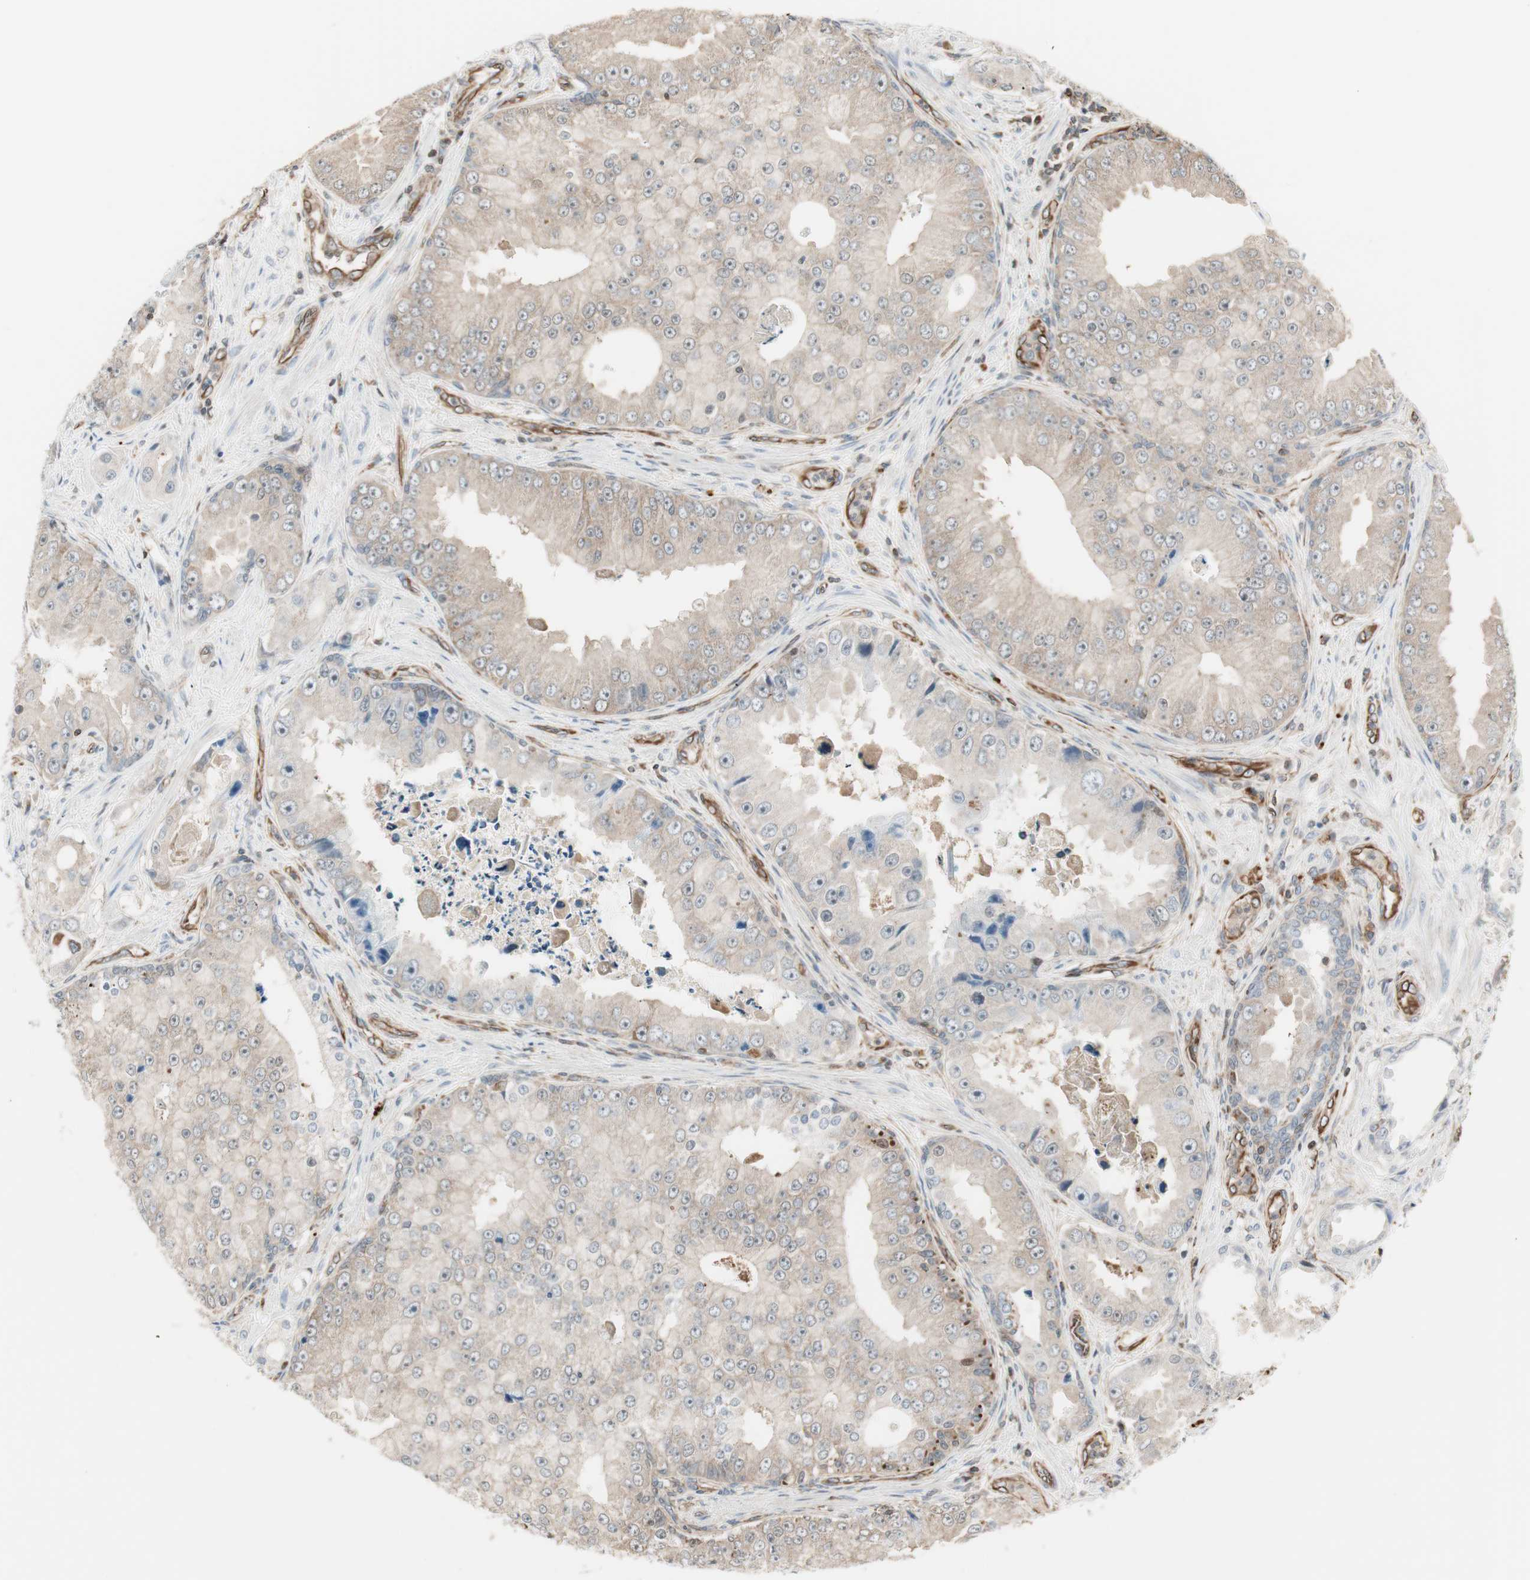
{"staining": {"intensity": "weak", "quantity": ">75%", "location": "cytoplasmic/membranous"}, "tissue": "prostate cancer", "cell_type": "Tumor cells", "image_type": "cancer", "snomed": [{"axis": "morphology", "description": "Adenocarcinoma, High grade"}, {"axis": "topography", "description": "Prostate"}], "caption": "Human prostate adenocarcinoma (high-grade) stained with a brown dye displays weak cytoplasmic/membranous positive staining in about >75% of tumor cells.", "gene": "MAD2L2", "patient": {"sex": "male", "age": 73}}